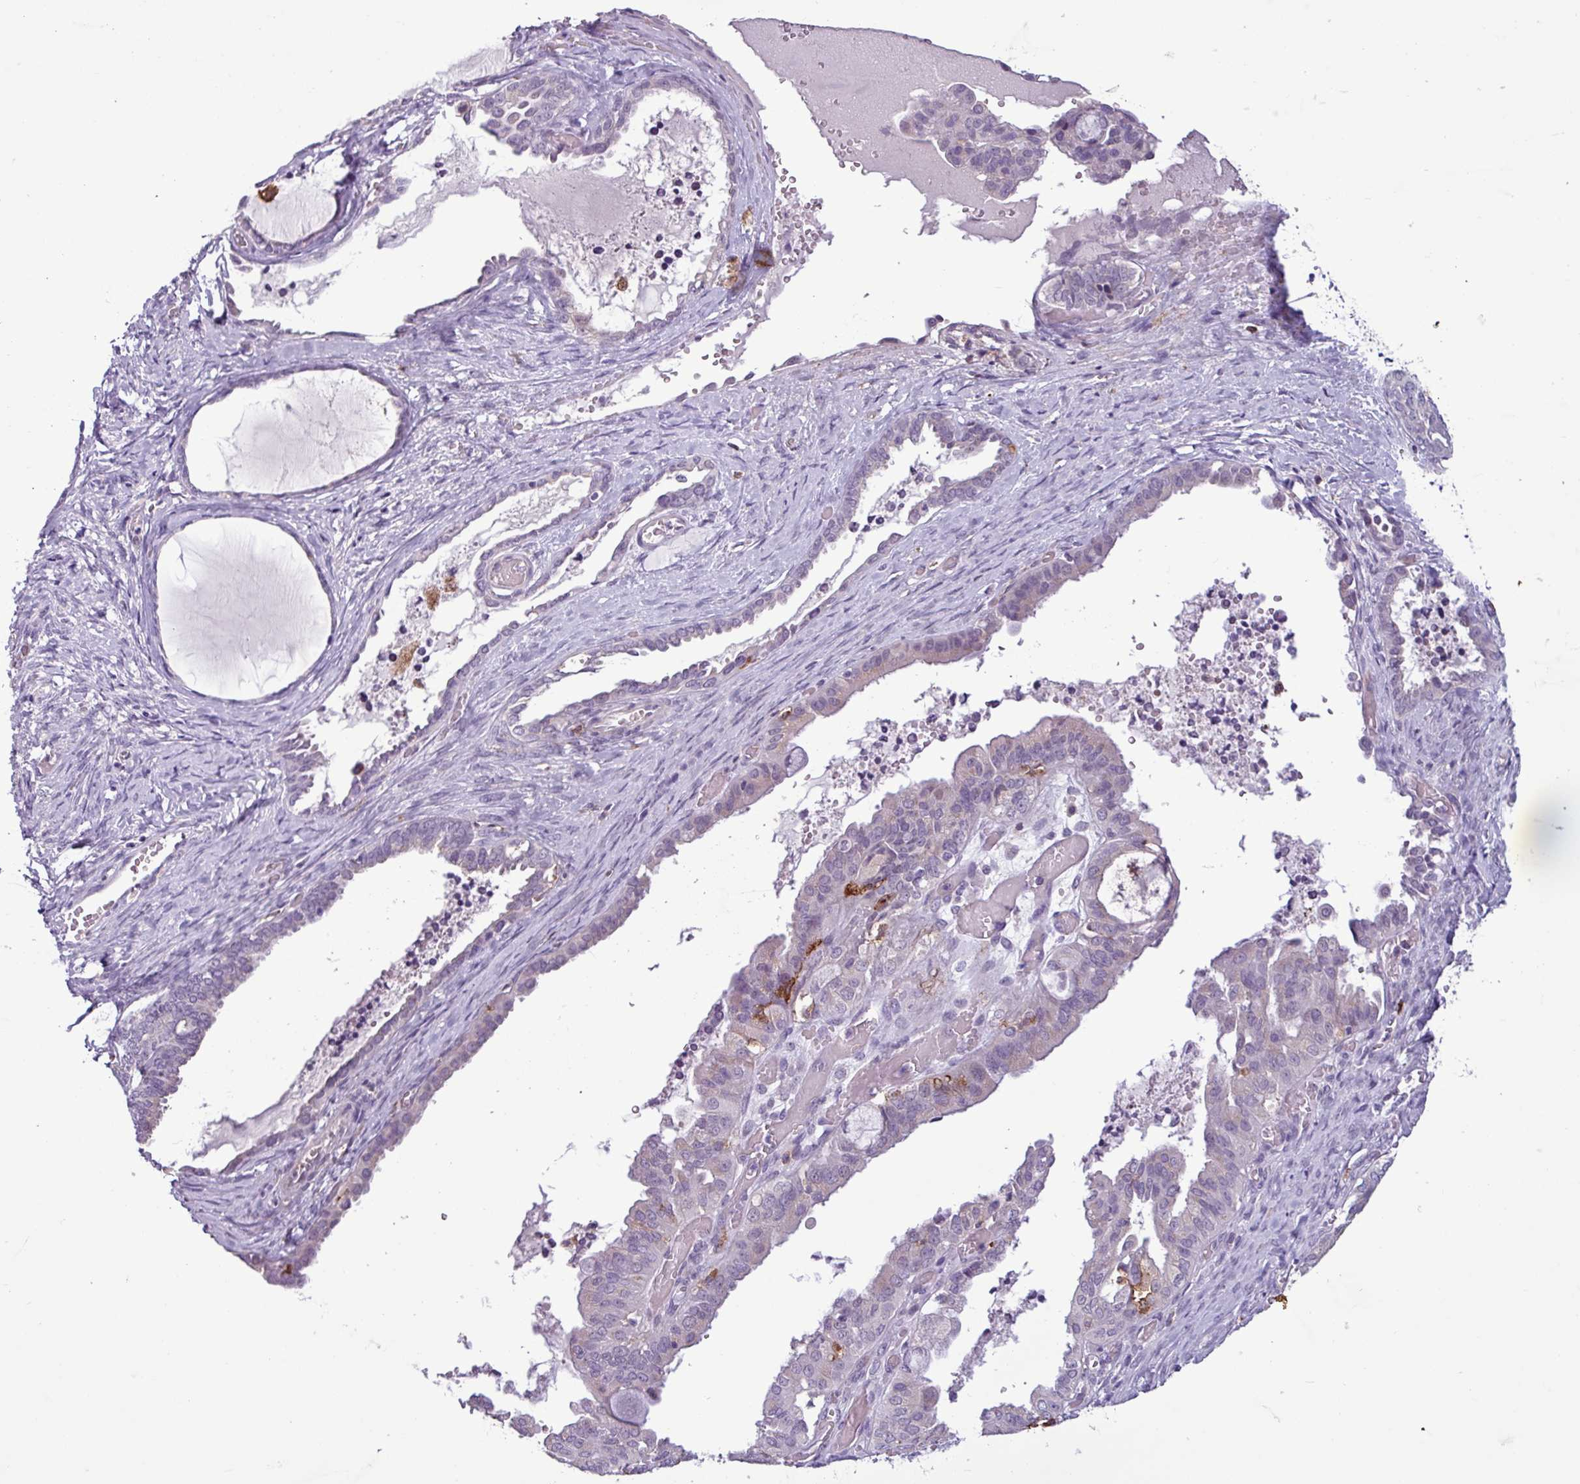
{"staining": {"intensity": "negative", "quantity": "none", "location": "none"}, "tissue": "ovarian cancer", "cell_type": "Tumor cells", "image_type": "cancer", "snomed": [{"axis": "morphology", "description": "Carcinoma, NOS"}, {"axis": "morphology", "description": "Carcinoma, endometroid"}, {"axis": "topography", "description": "Ovary"}], "caption": "The immunohistochemistry histopathology image has no significant positivity in tumor cells of carcinoma (ovarian) tissue.", "gene": "C9orf24", "patient": {"sex": "female", "age": 50}}